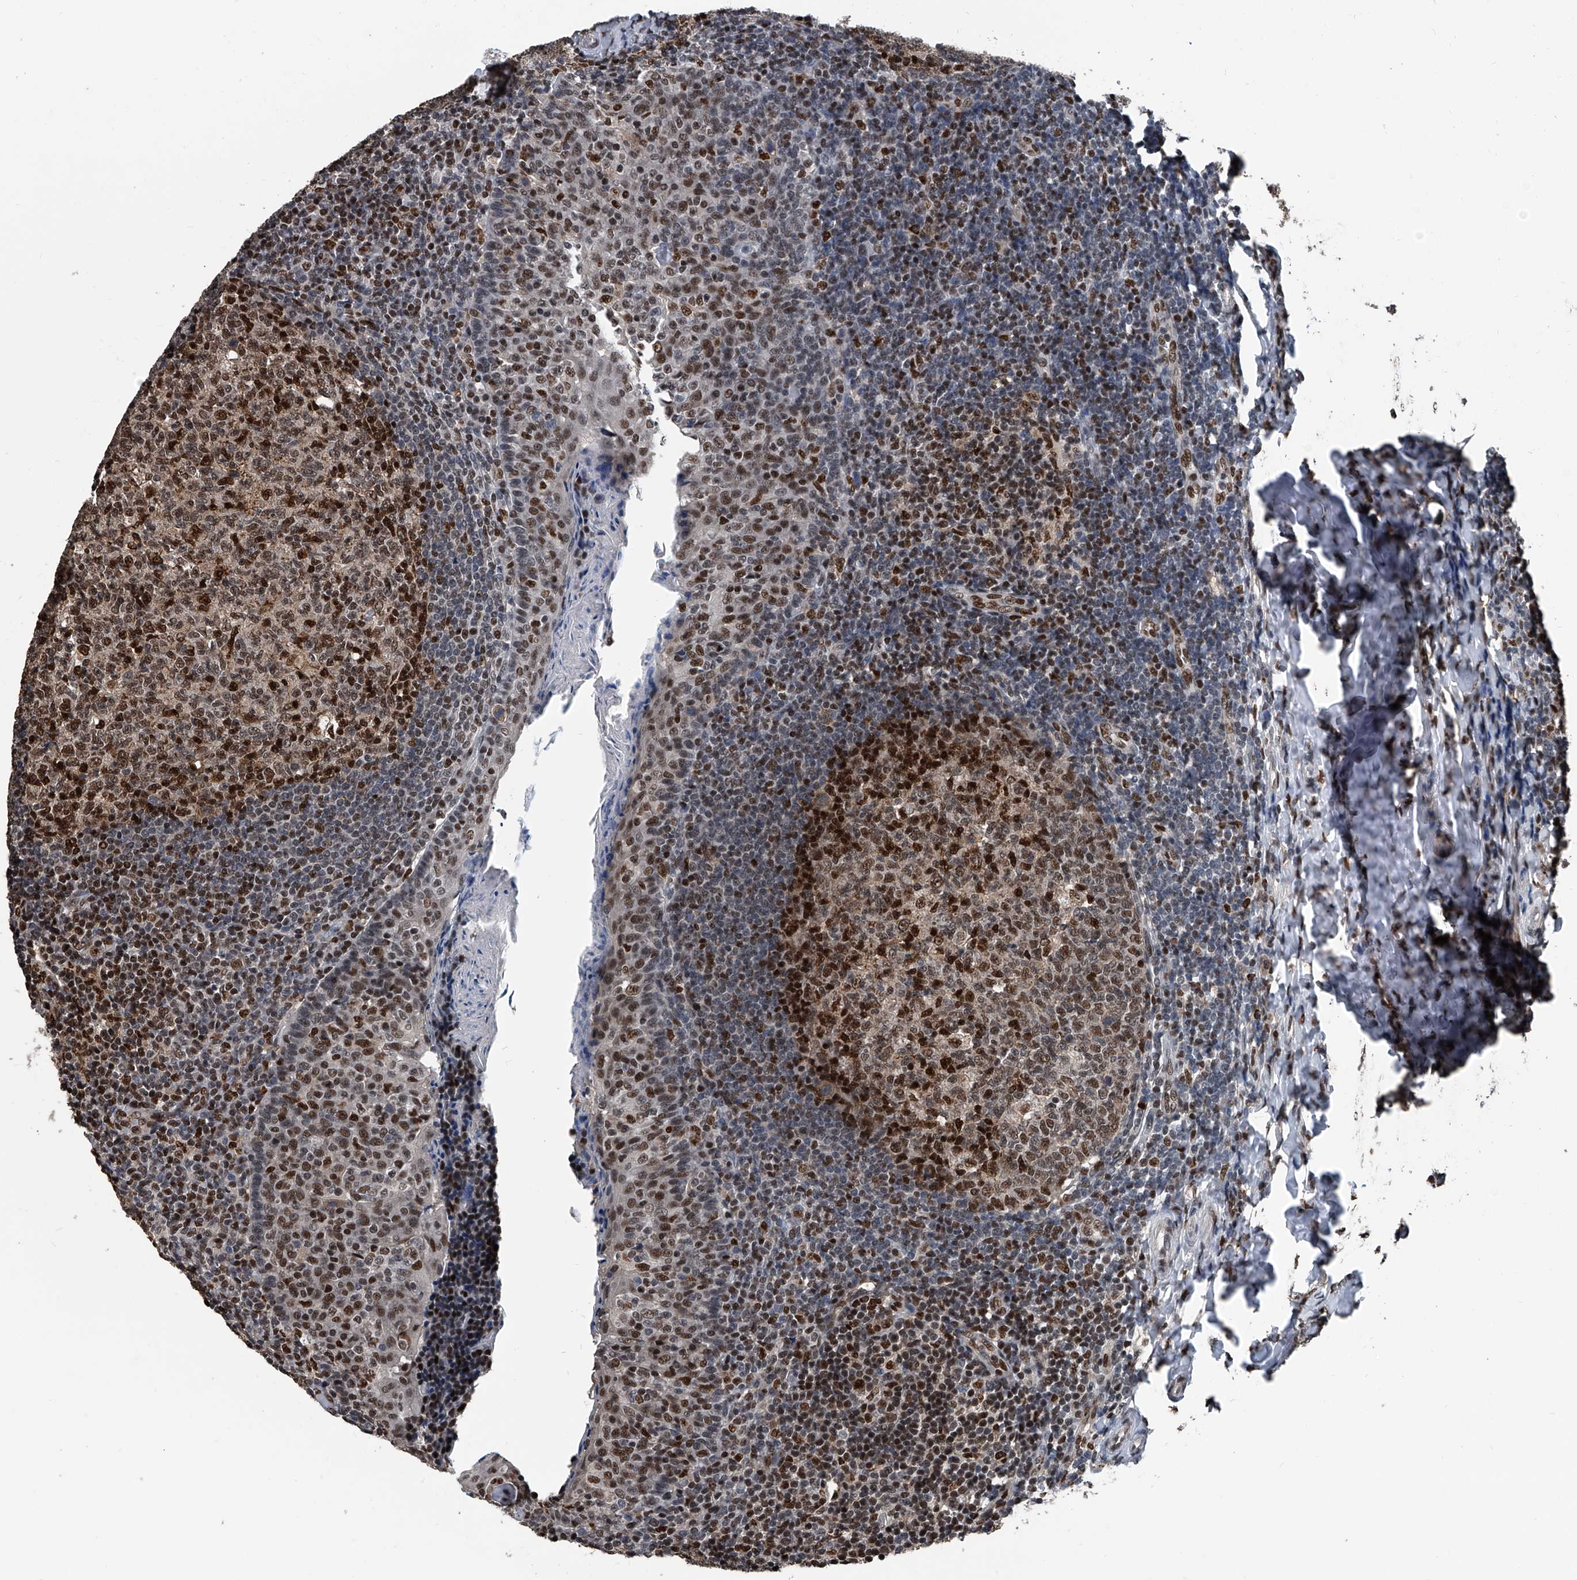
{"staining": {"intensity": "strong", "quantity": ">75%", "location": "nuclear"}, "tissue": "tonsil", "cell_type": "Germinal center cells", "image_type": "normal", "snomed": [{"axis": "morphology", "description": "Normal tissue, NOS"}, {"axis": "topography", "description": "Tonsil"}], "caption": "Strong nuclear expression for a protein is appreciated in approximately >75% of germinal center cells of benign tonsil using IHC.", "gene": "FKBP5", "patient": {"sex": "female", "age": 19}}